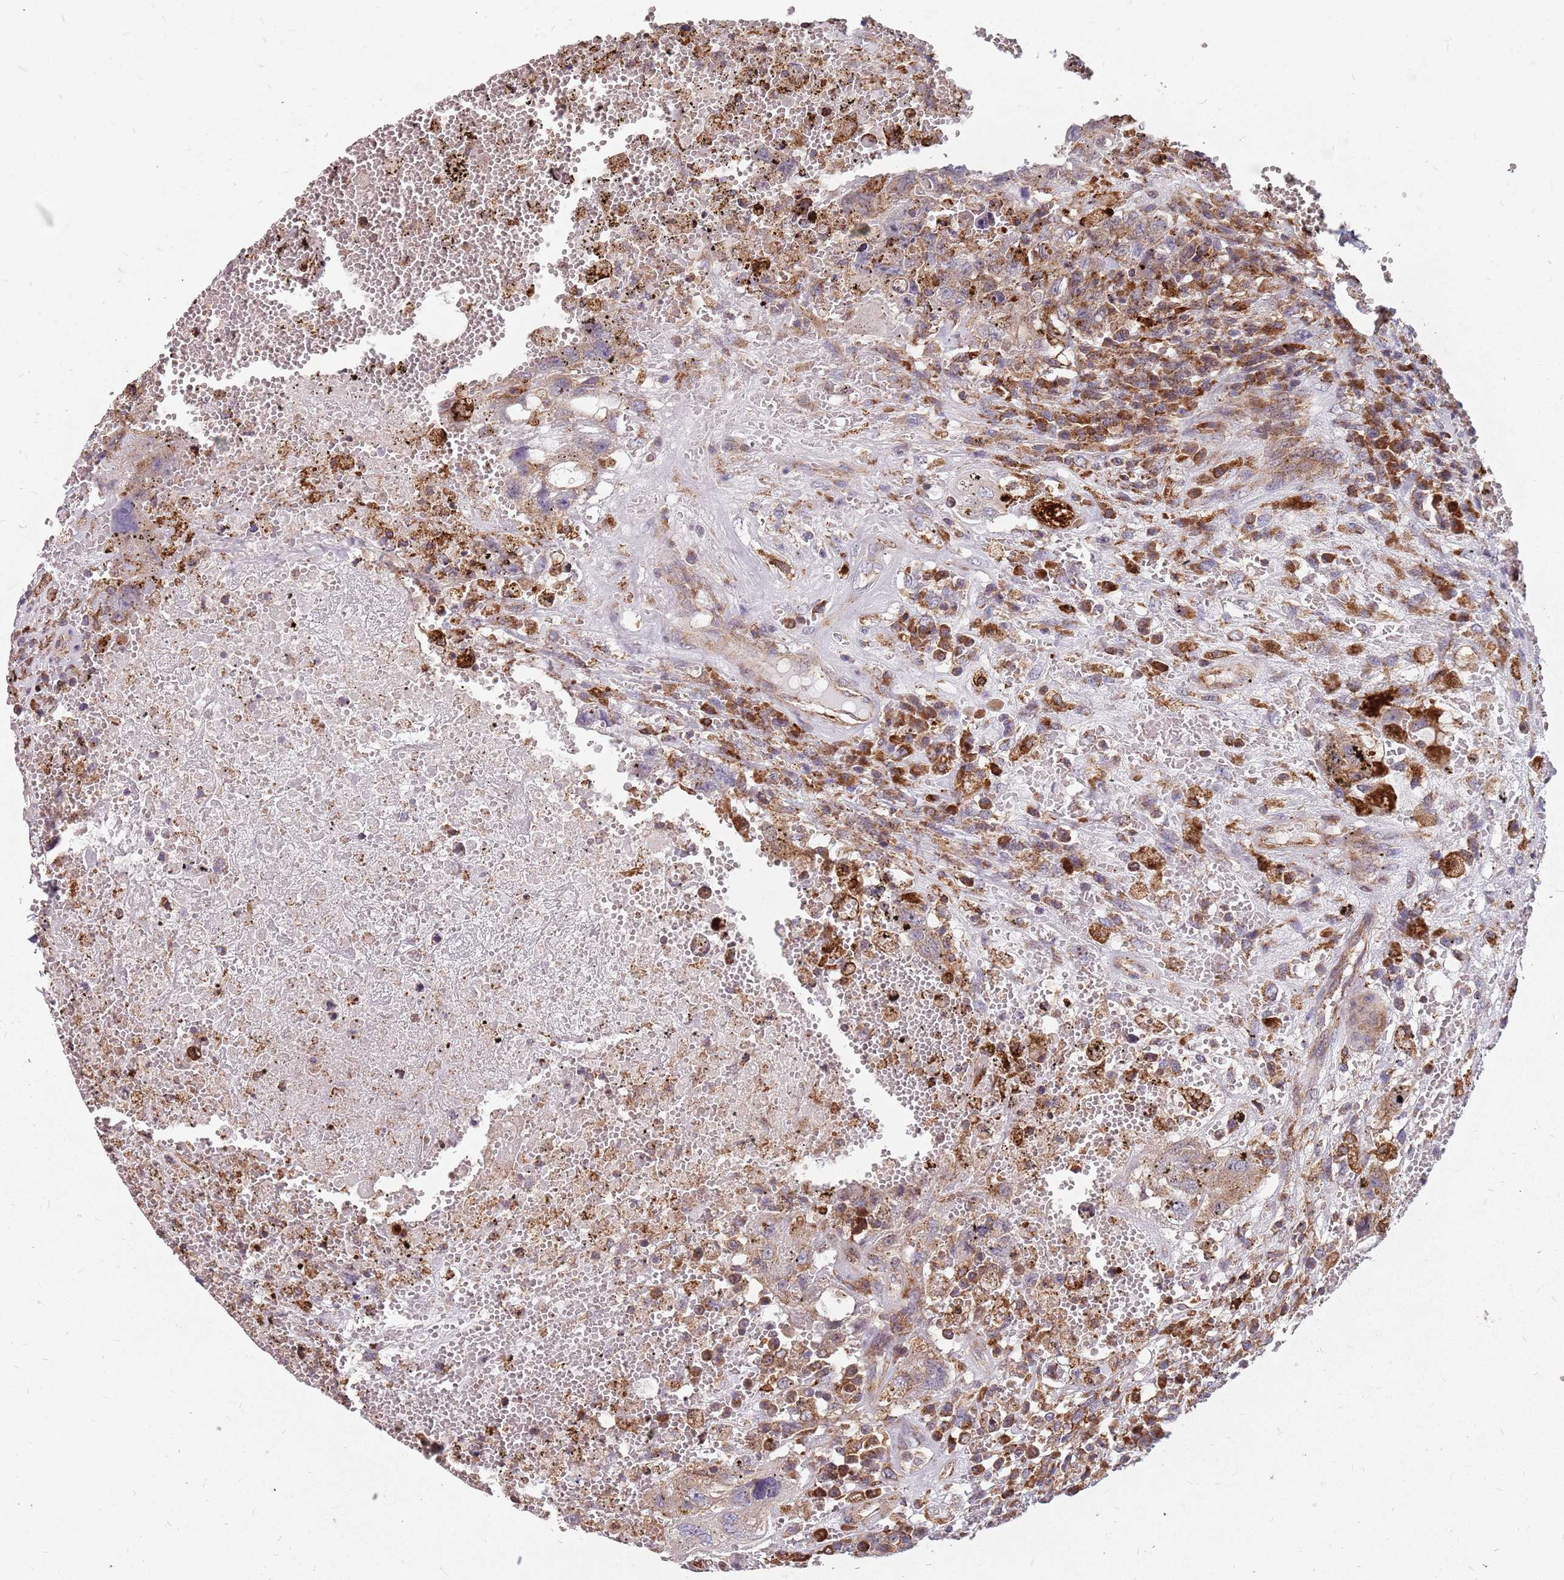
{"staining": {"intensity": "weak", "quantity": "25%-75%", "location": "cytoplasmic/membranous"}, "tissue": "testis cancer", "cell_type": "Tumor cells", "image_type": "cancer", "snomed": [{"axis": "morphology", "description": "Carcinoma, Embryonal, NOS"}, {"axis": "topography", "description": "Testis"}], "caption": "This image exhibits testis cancer (embryonal carcinoma) stained with immunohistochemistry (IHC) to label a protein in brown. The cytoplasmic/membranous of tumor cells show weak positivity for the protein. Nuclei are counter-stained blue.", "gene": "NME4", "patient": {"sex": "male", "age": 26}}